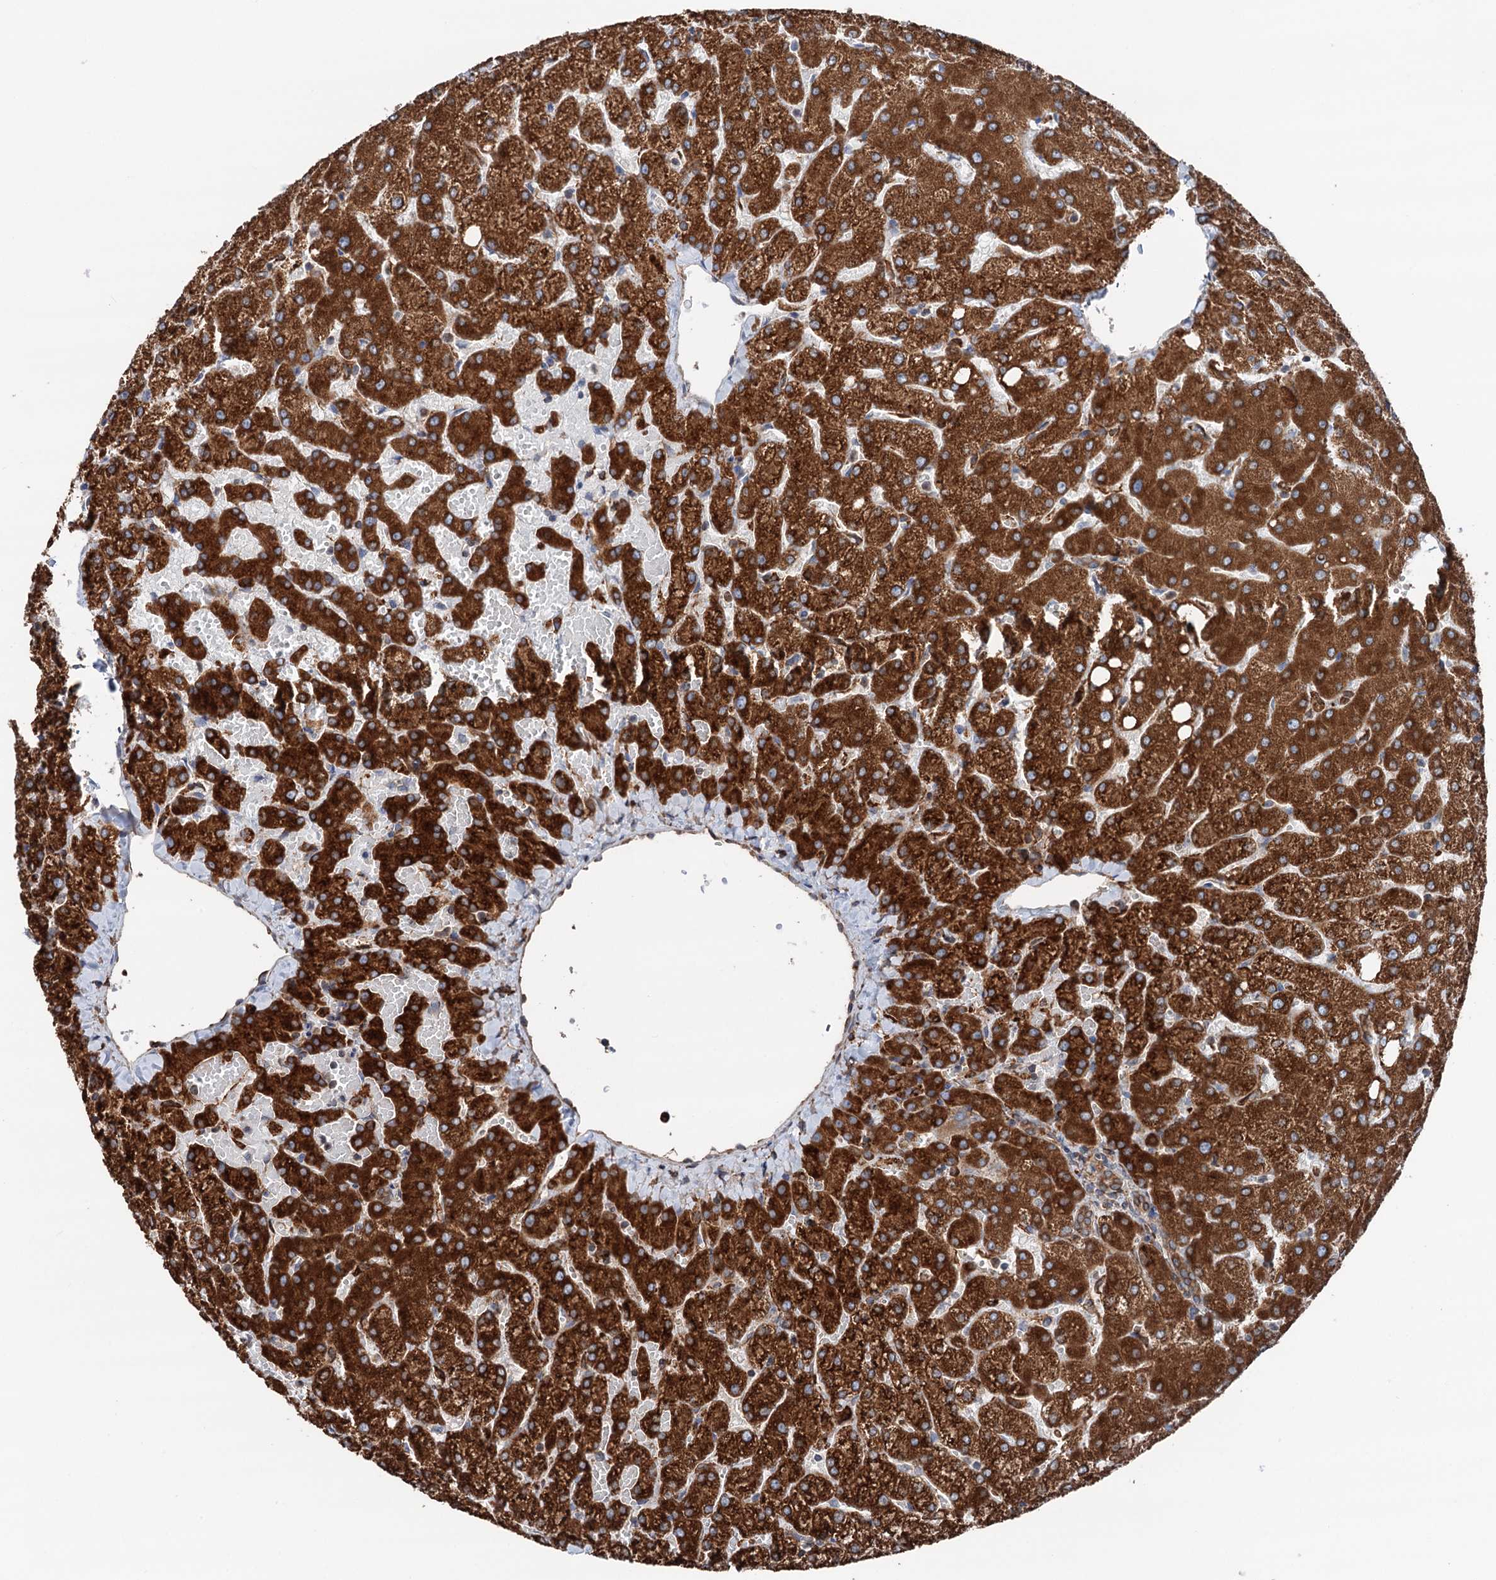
{"staining": {"intensity": "moderate", "quantity": ">75%", "location": "cytoplasmic/membranous"}, "tissue": "liver", "cell_type": "Cholangiocytes", "image_type": "normal", "snomed": [{"axis": "morphology", "description": "Normal tissue, NOS"}, {"axis": "topography", "description": "Liver"}], "caption": "Immunohistochemical staining of unremarkable liver shows medium levels of moderate cytoplasmic/membranous positivity in about >75% of cholangiocytes.", "gene": "ERP29", "patient": {"sex": "female", "age": 54}}